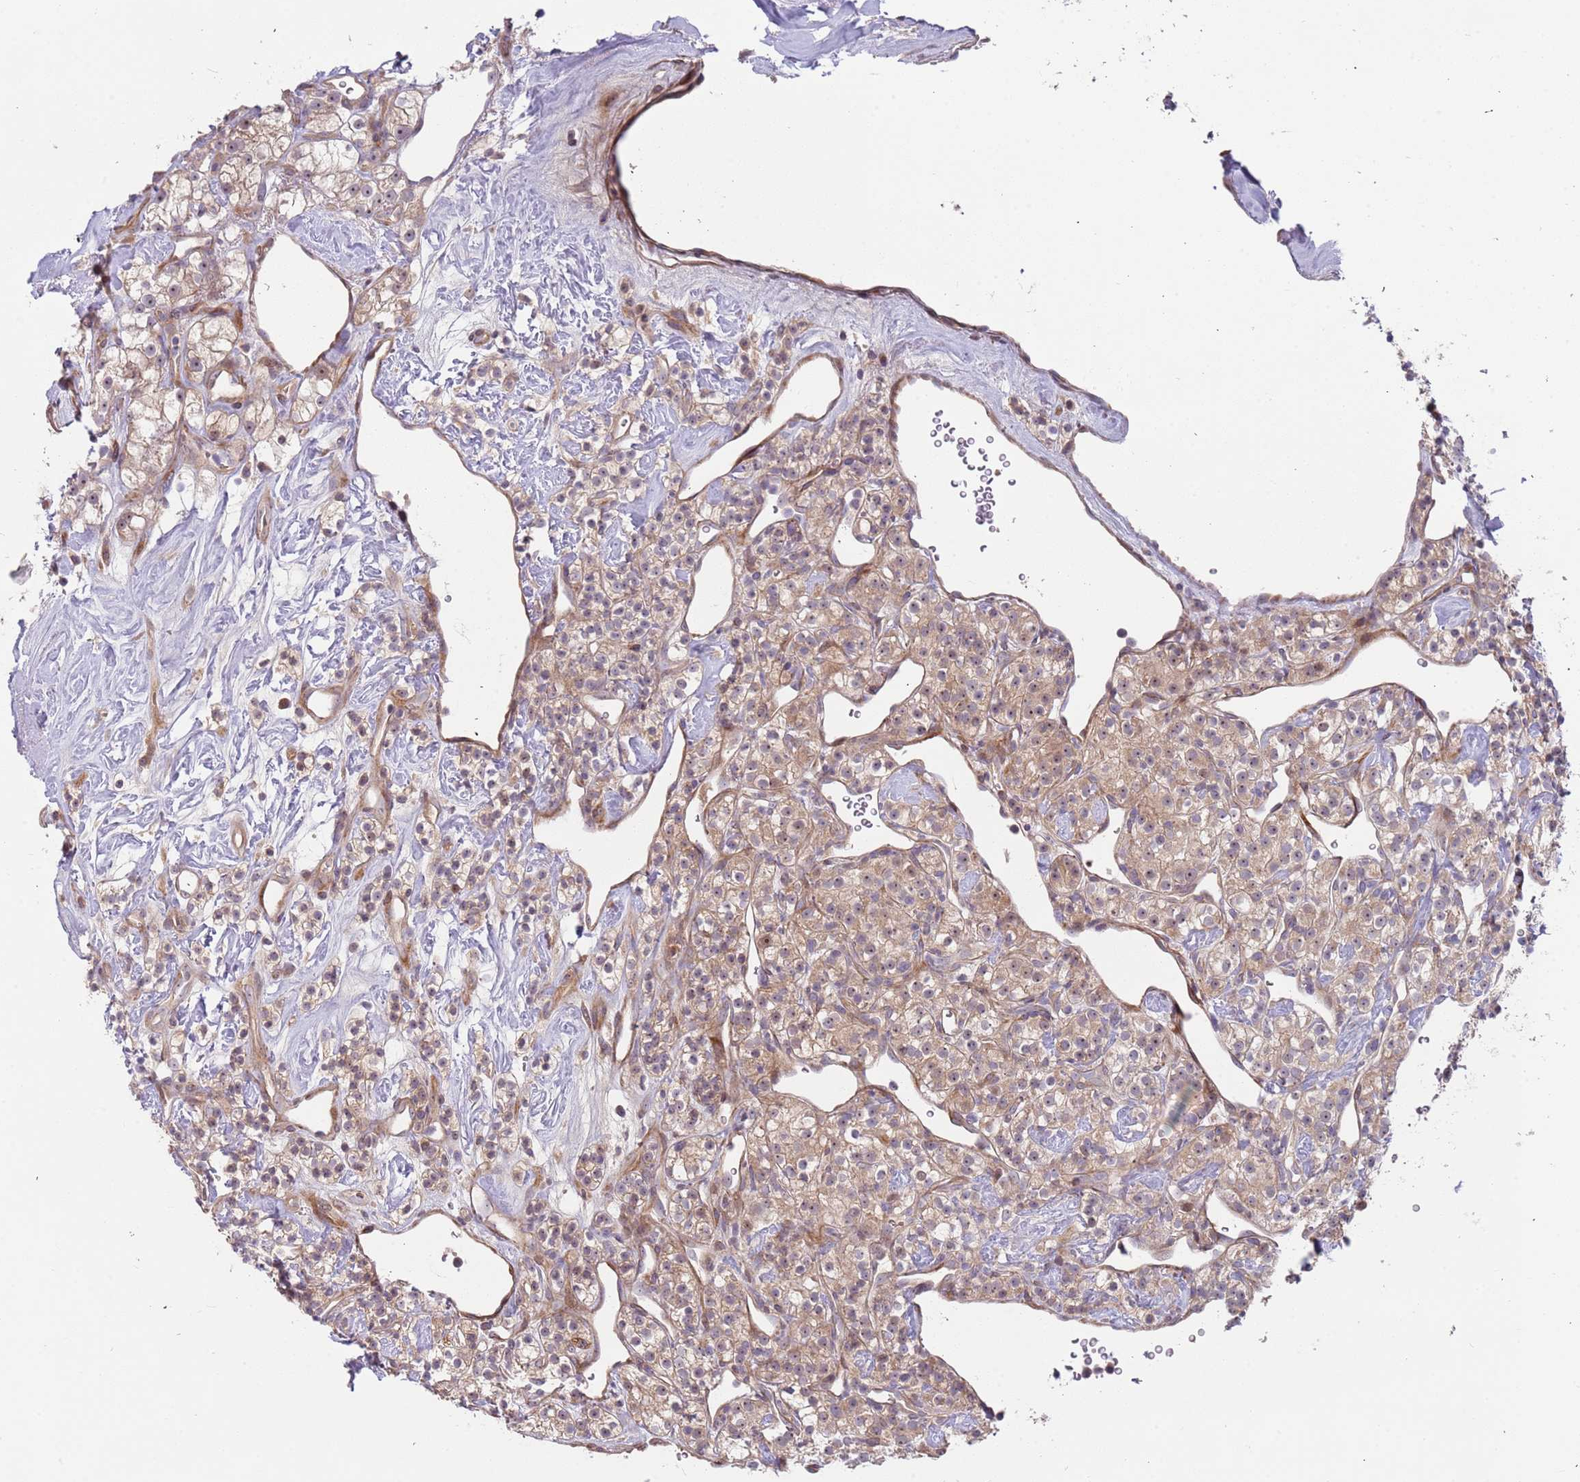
{"staining": {"intensity": "weak", "quantity": ">75%", "location": "cytoplasmic/membranous,nuclear"}, "tissue": "renal cancer", "cell_type": "Tumor cells", "image_type": "cancer", "snomed": [{"axis": "morphology", "description": "Adenocarcinoma, NOS"}, {"axis": "topography", "description": "Kidney"}], "caption": "Immunohistochemistry staining of adenocarcinoma (renal), which exhibits low levels of weak cytoplasmic/membranous and nuclear staining in approximately >75% of tumor cells indicating weak cytoplasmic/membranous and nuclear protein expression. The staining was performed using DAB (brown) for protein detection and nuclei were counterstained in hematoxylin (blue).", "gene": "TRAPPC6B", "patient": {"sex": "male", "age": 77}}